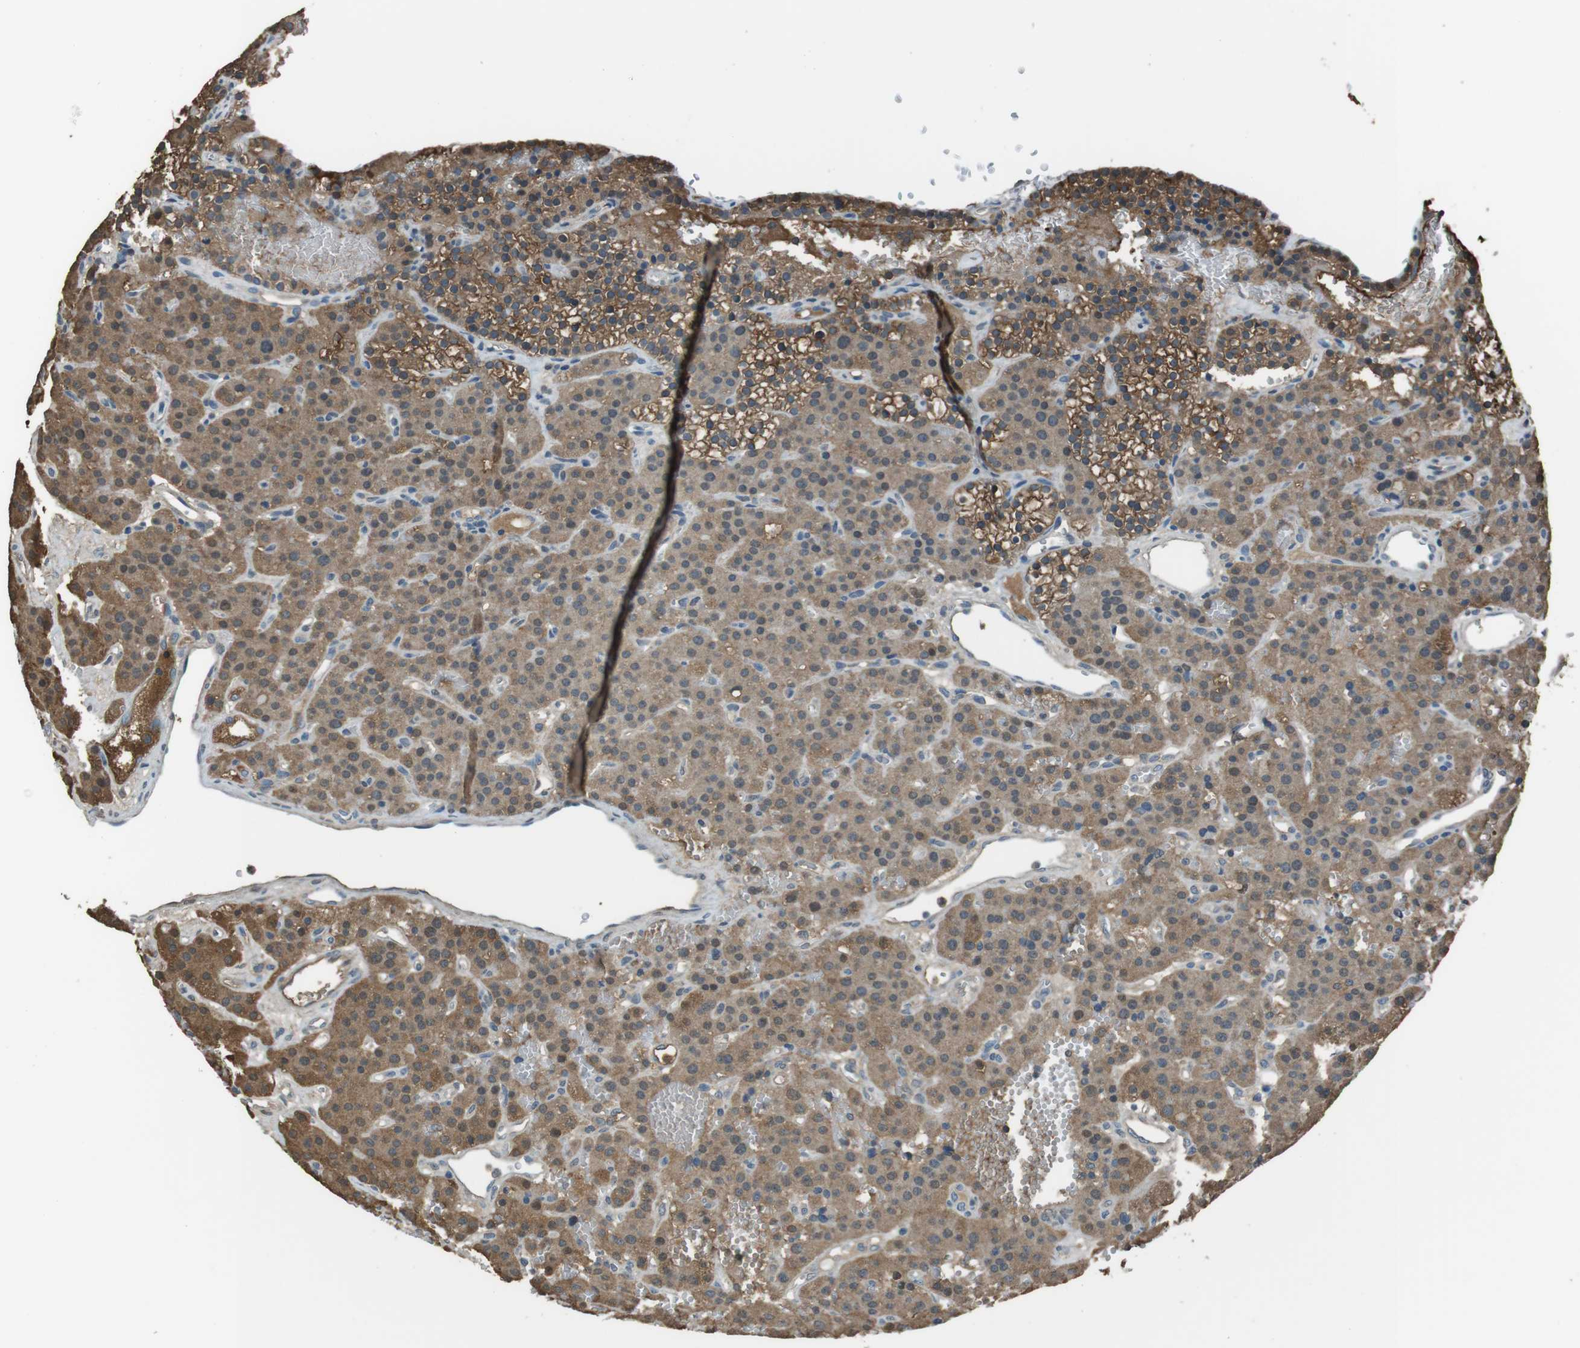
{"staining": {"intensity": "moderate", "quantity": ">75%", "location": "cytoplasmic/membranous"}, "tissue": "parathyroid gland", "cell_type": "Glandular cells", "image_type": "normal", "snomed": [{"axis": "morphology", "description": "Normal tissue, NOS"}, {"axis": "morphology", "description": "Adenoma, NOS"}, {"axis": "topography", "description": "Parathyroid gland"}], "caption": "The immunohistochemical stain shows moderate cytoplasmic/membranous staining in glandular cells of normal parathyroid gland. Using DAB (3,3'-diaminobenzidine) (brown) and hematoxylin (blue) stains, captured at high magnification using brightfield microscopy.", "gene": "TWSG1", "patient": {"sex": "female", "age": 81}}